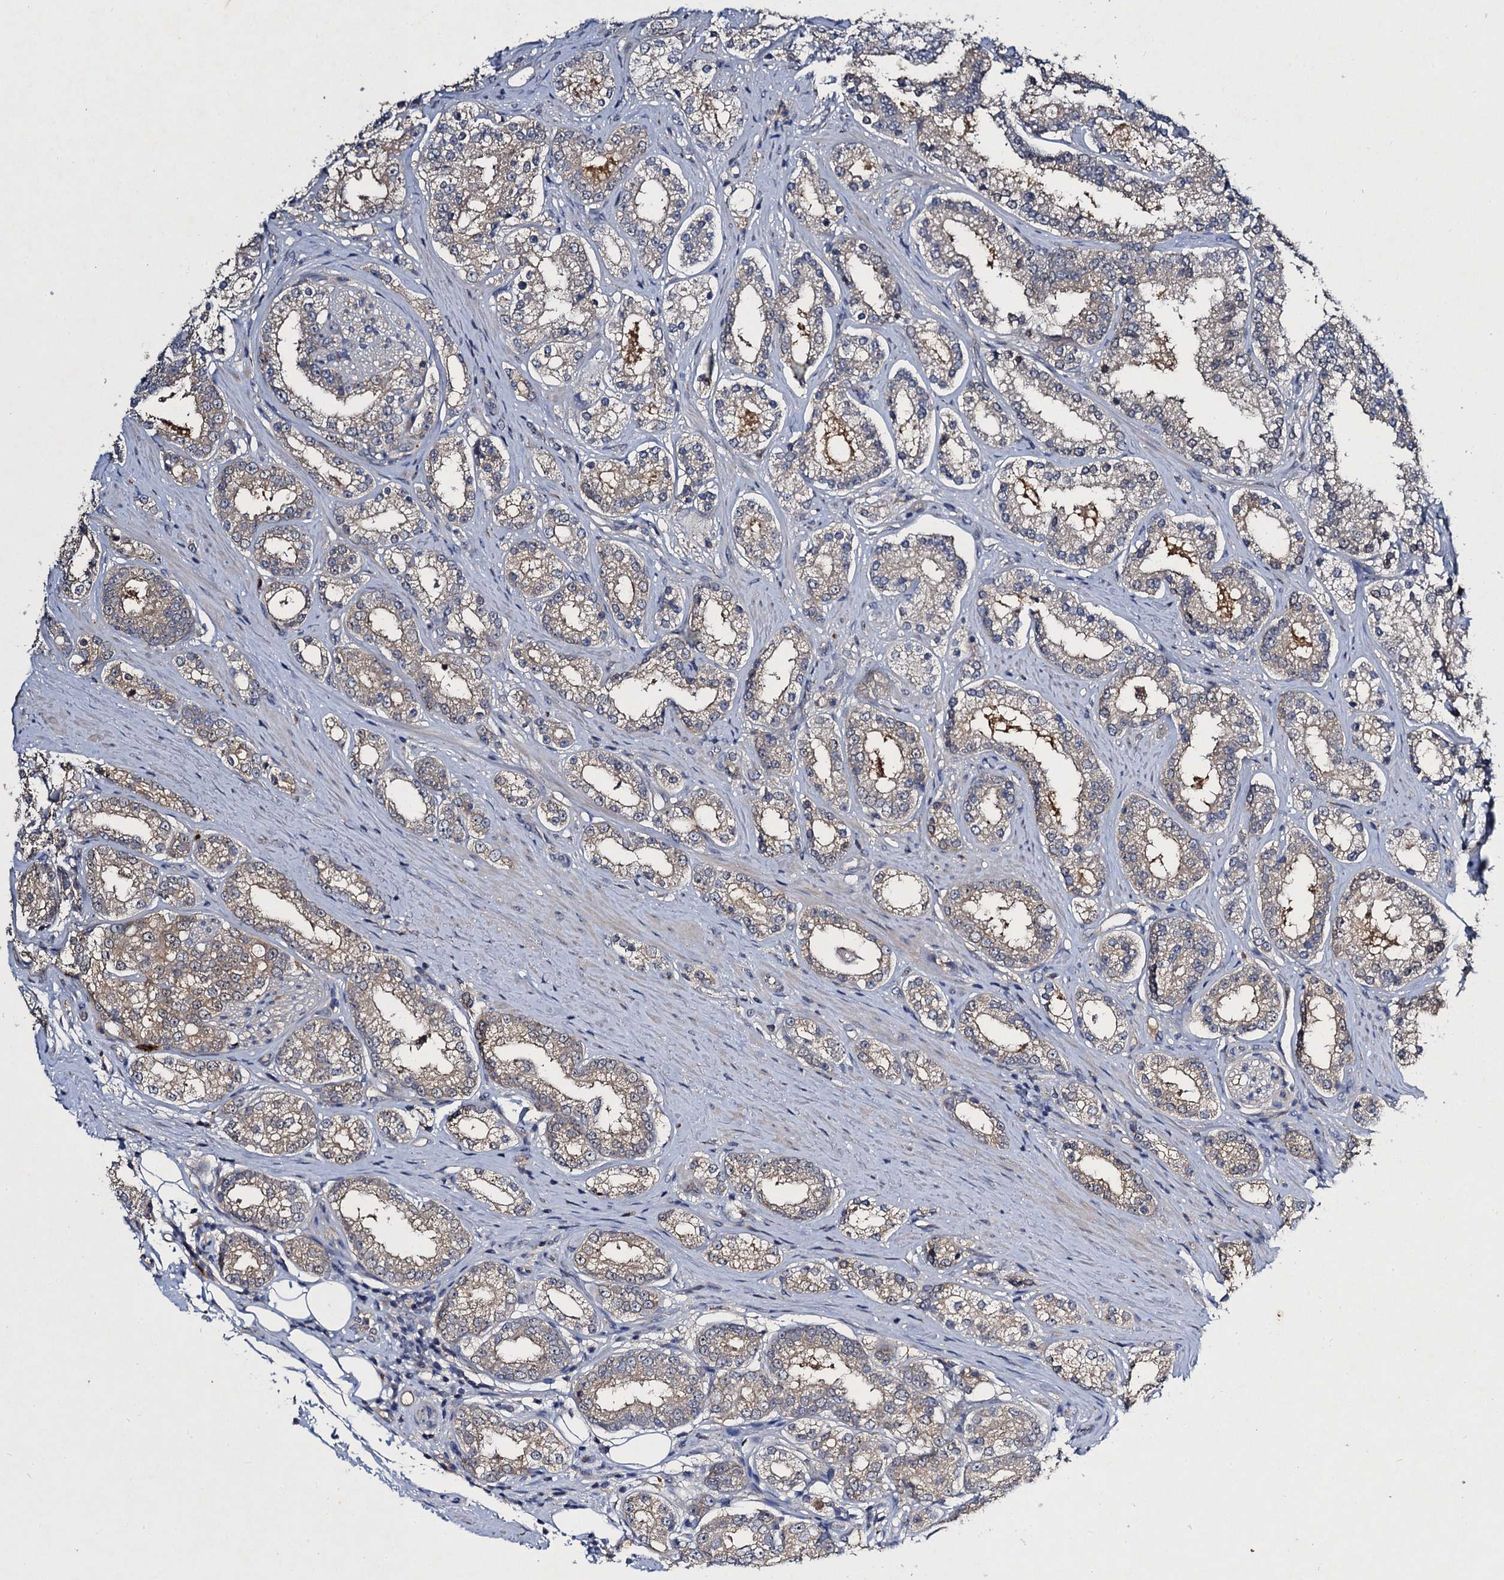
{"staining": {"intensity": "weak", "quantity": "<25%", "location": "cytoplasmic/membranous"}, "tissue": "prostate cancer", "cell_type": "Tumor cells", "image_type": "cancer", "snomed": [{"axis": "morphology", "description": "Normal tissue, NOS"}, {"axis": "morphology", "description": "Adenocarcinoma, High grade"}, {"axis": "topography", "description": "Prostate"}], "caption": "The photomicrograph displays no significant staining in tumor cells of high-grade adenocarcinoma (prostate).", "gene": "SLC11A2", "patient": {"sex": "male", "age": 83}}